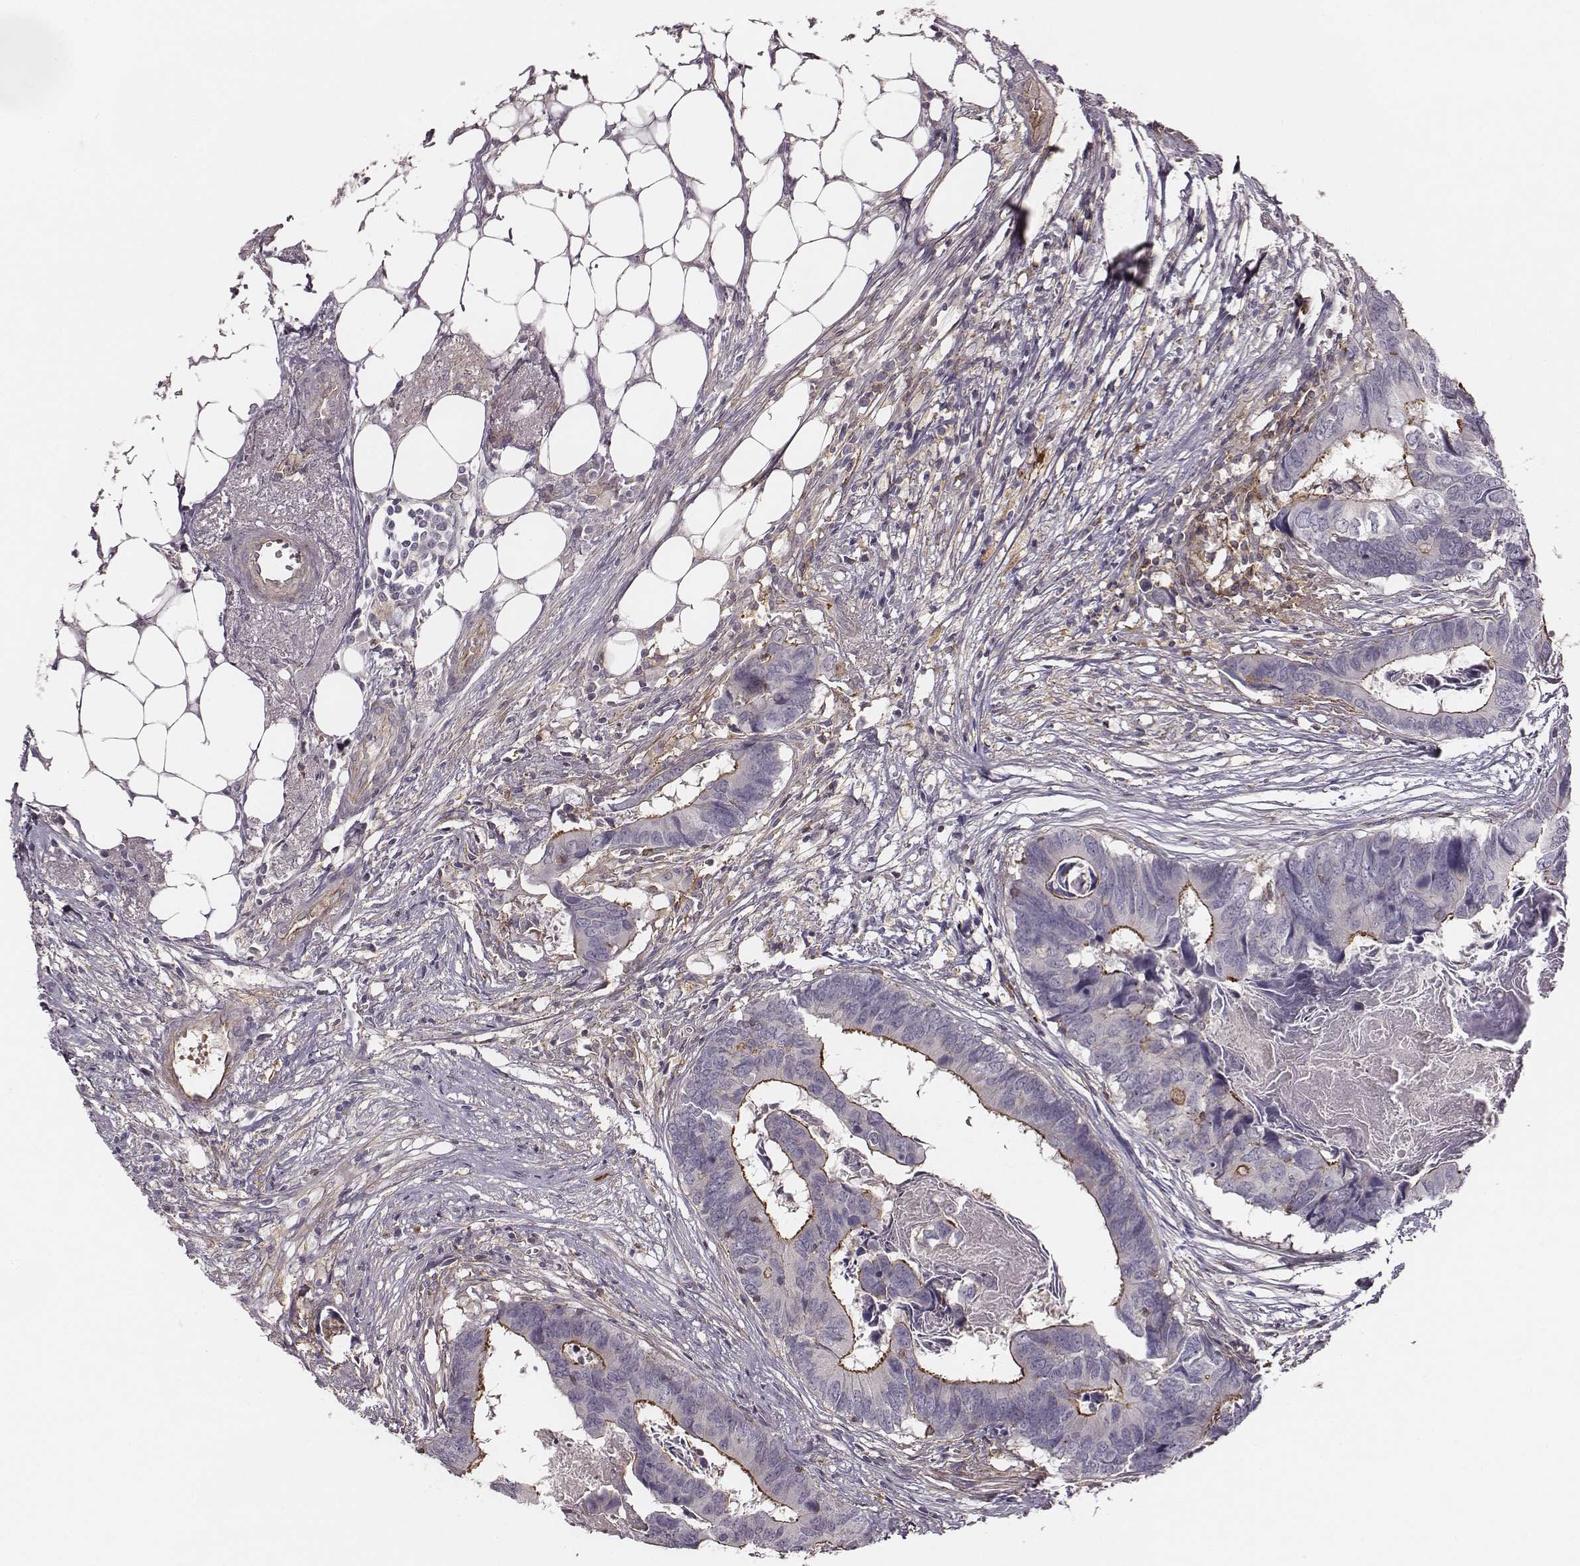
{"staining": {"intensity": "strong", "quantity": "<25%", "location": "cytoplasmic/membranous"}, "tissue": "colorectal cancer", "cell_type": "Tumor cells", "image_type": "cancer", "snomed": [{"axis": "morphology", "description": "Adenocarcinoma, NOS"}, {"axis": "topography", "description": "Colon"}], "caption": "Brown immunohistochemical staining in adenocarcinoma (colorectal) exhibits strong cytoplasmic/membranous expression in about <25% of tumor cells.", "gene": "ZYX", "patient": {"sex": "female", "age": 82}}